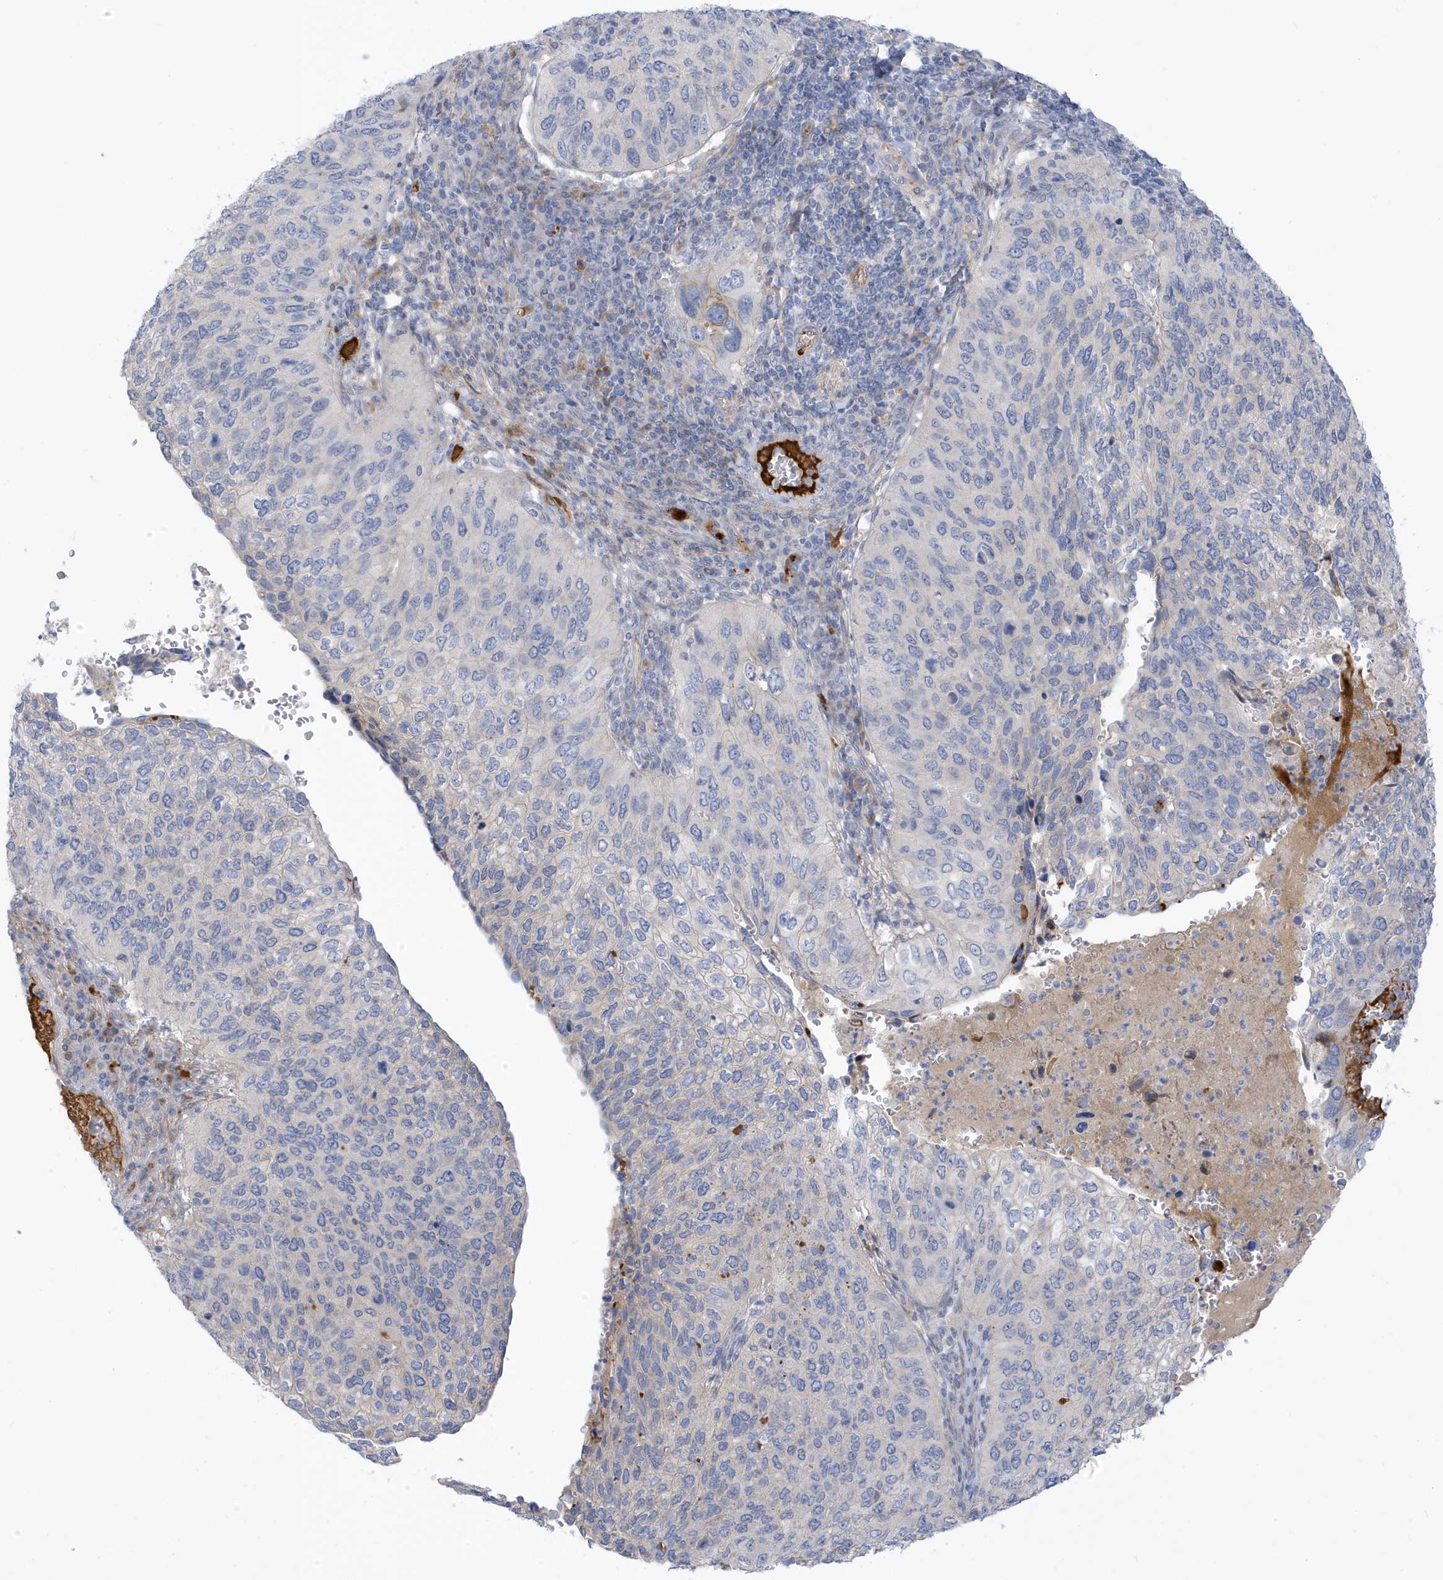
{"staining": {"intensity": "negative", "quantity": "none", "location": "none"}, "tissue": "cervical cancer", "cell_type": "Tumor cells", "image_type": "cancer", "snomed": [{"axis": "morphology", "description": "Squamous cell carcinoma, NOS"}, {"axis": "topography", "description": "Cervix"}], "caption": "This histopathology image is of cervical cancer (squamous cell carcinoma) stained with immunohistochemistry to label a protein in brown with the nuclei are counter-stained blue. There is no staining in tumor cells.", "gene": "ATP13A5", "patient": {"sex": "female", "age": 38}}